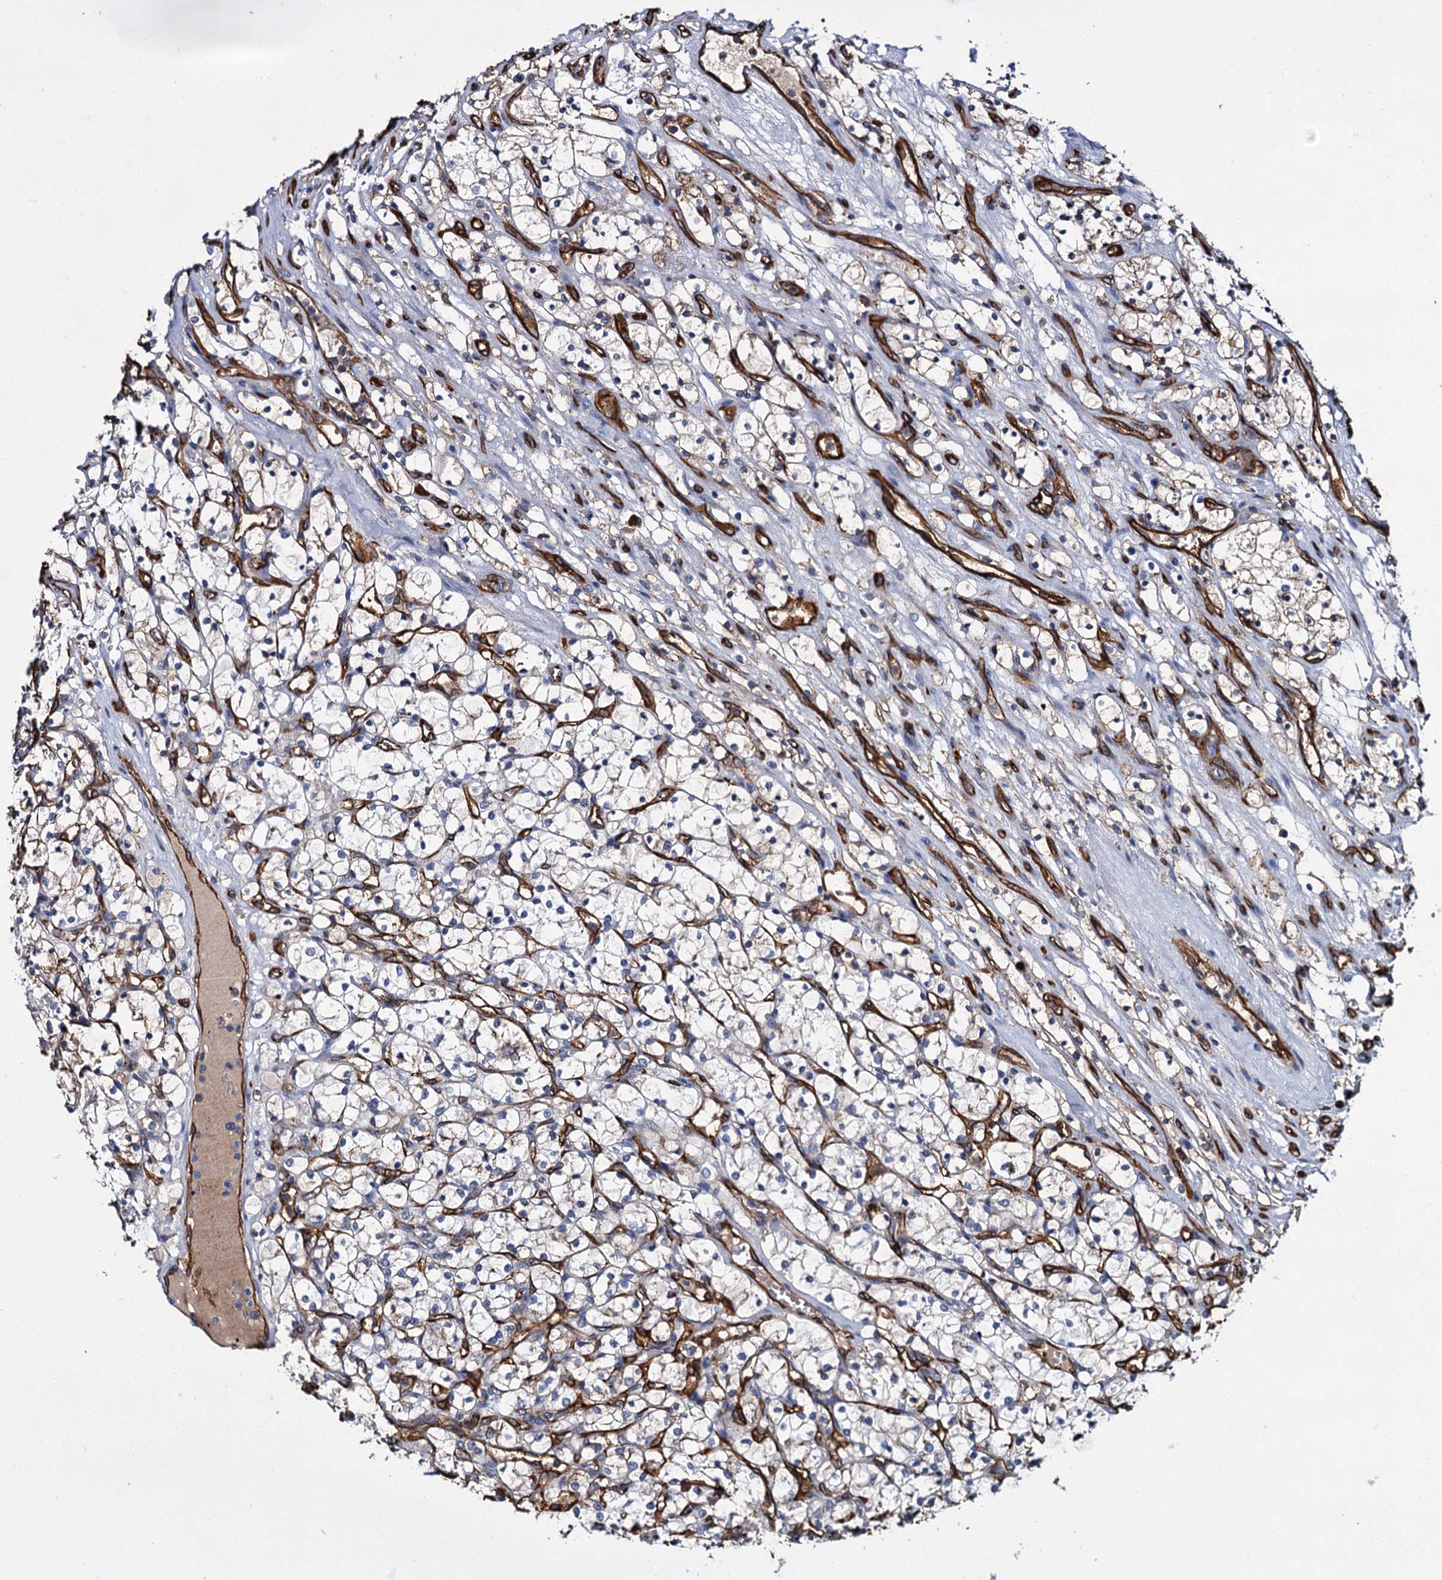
{"staining": {"intensity": "negative", "quantity": "none", "location": "none"}, "tissue": "renal cancer", "cell_type": "Tumor cells", "image_type": "cancer", "snomed": [{"axis": "morphology", "description": "Adenocarcinoma, NOS"}, {"axis": "topography", "description": "Kidney"}], "caption": "Immunohistochemical staining of renal cancer reveals no significant positivity in tumor cells.", "gene": "CACNA1C", "patient": {"sex": "female", "age": 69}}